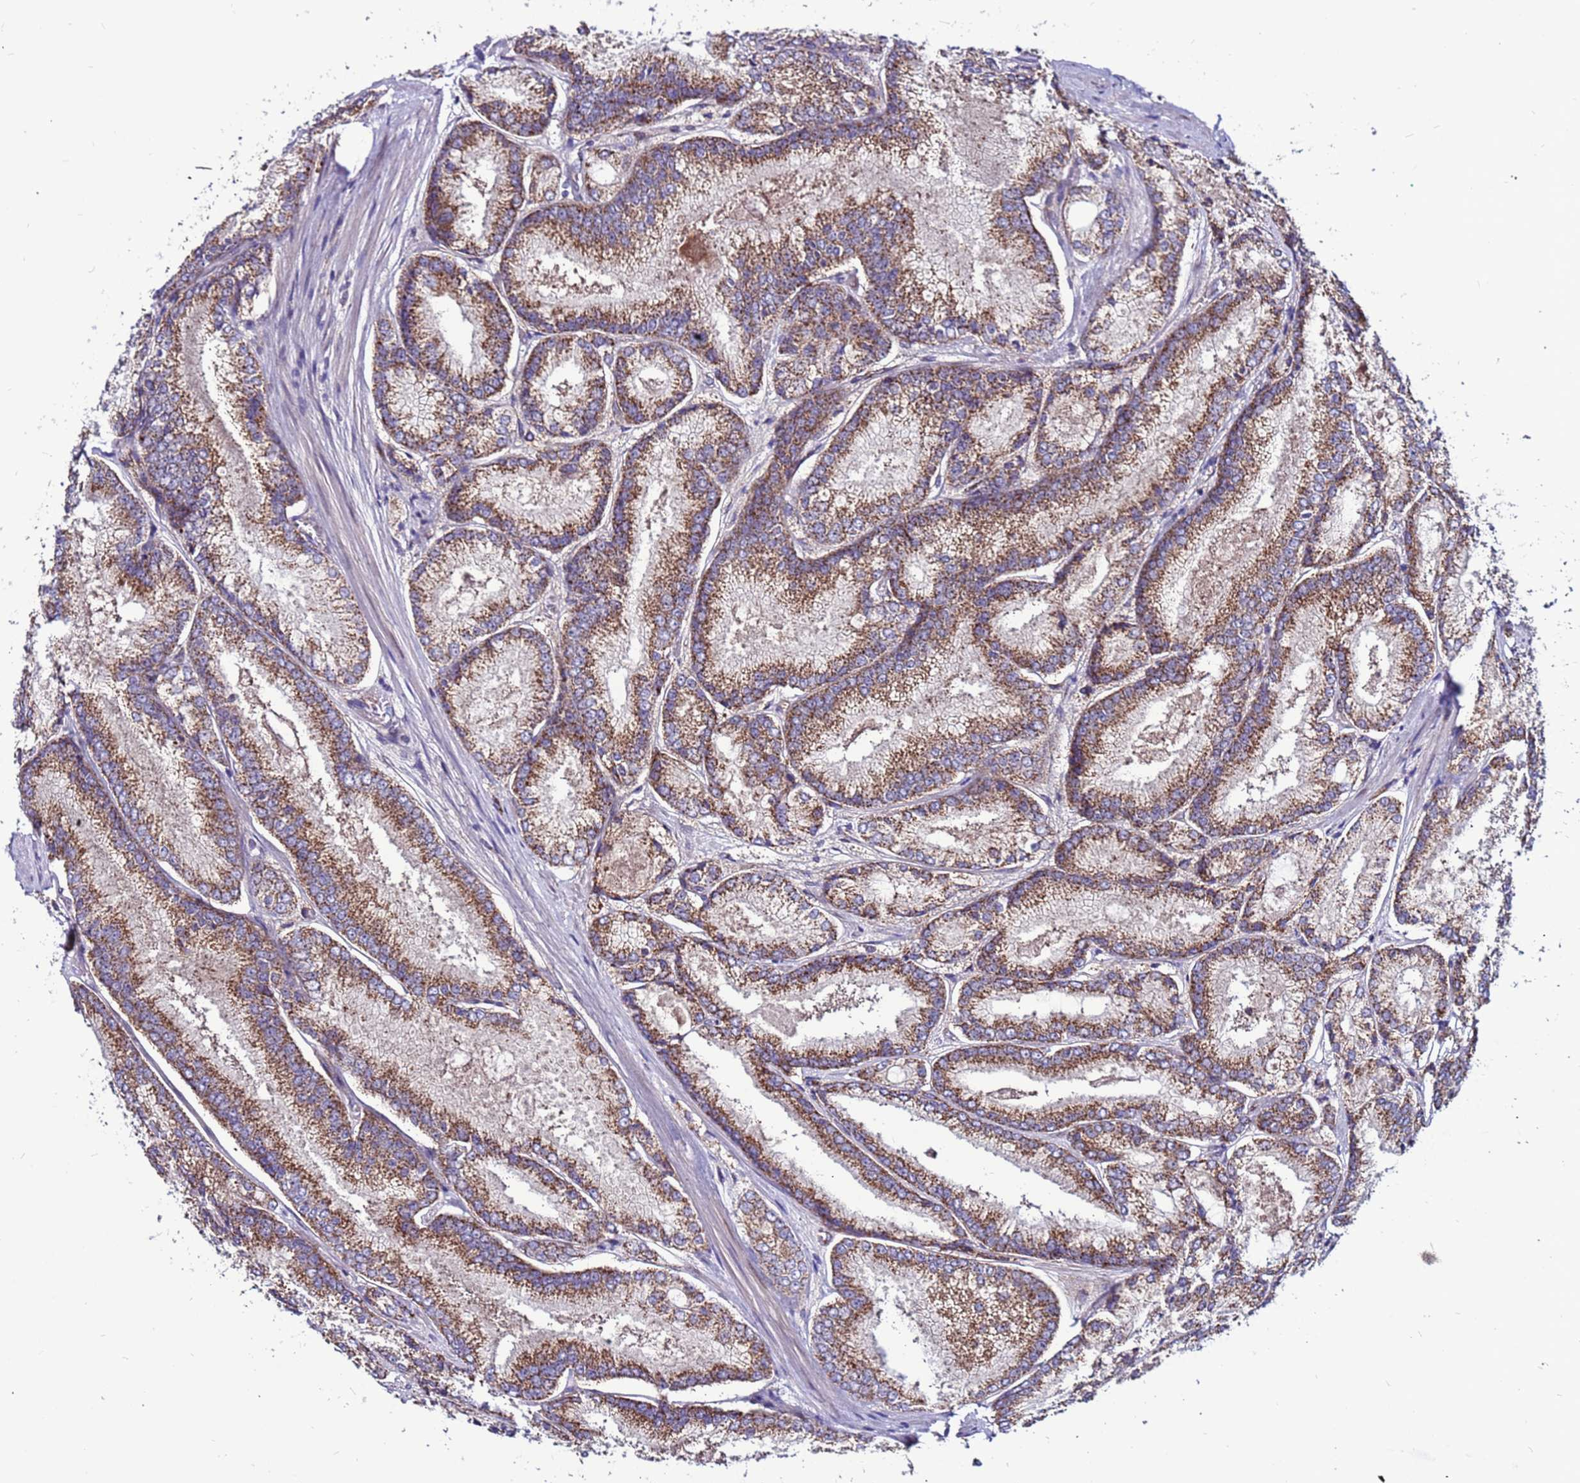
{"staining": {"intensity": "moderate", "quantity": ">75%", "location": "cytoplasmic/membranous"}, "tissue": "prostate cancer", "cell_type": "Tumor cells", "image_type": "cancer", "snomed": [{"axis": "morphology", "description": "Adenocarcinoma, Low grade"}, {"axis": "topography", "description": "Prostate"}], "caption": "There is medium levels of moderate cytoplasmic/membranous staining in tumor cells of low-grade adenocarcinoma (prostate), as demonstrated by immunohistochemical staining (brown color).", "gene": "CCDC71", "patient": {"sex": "male", "age": 74}}